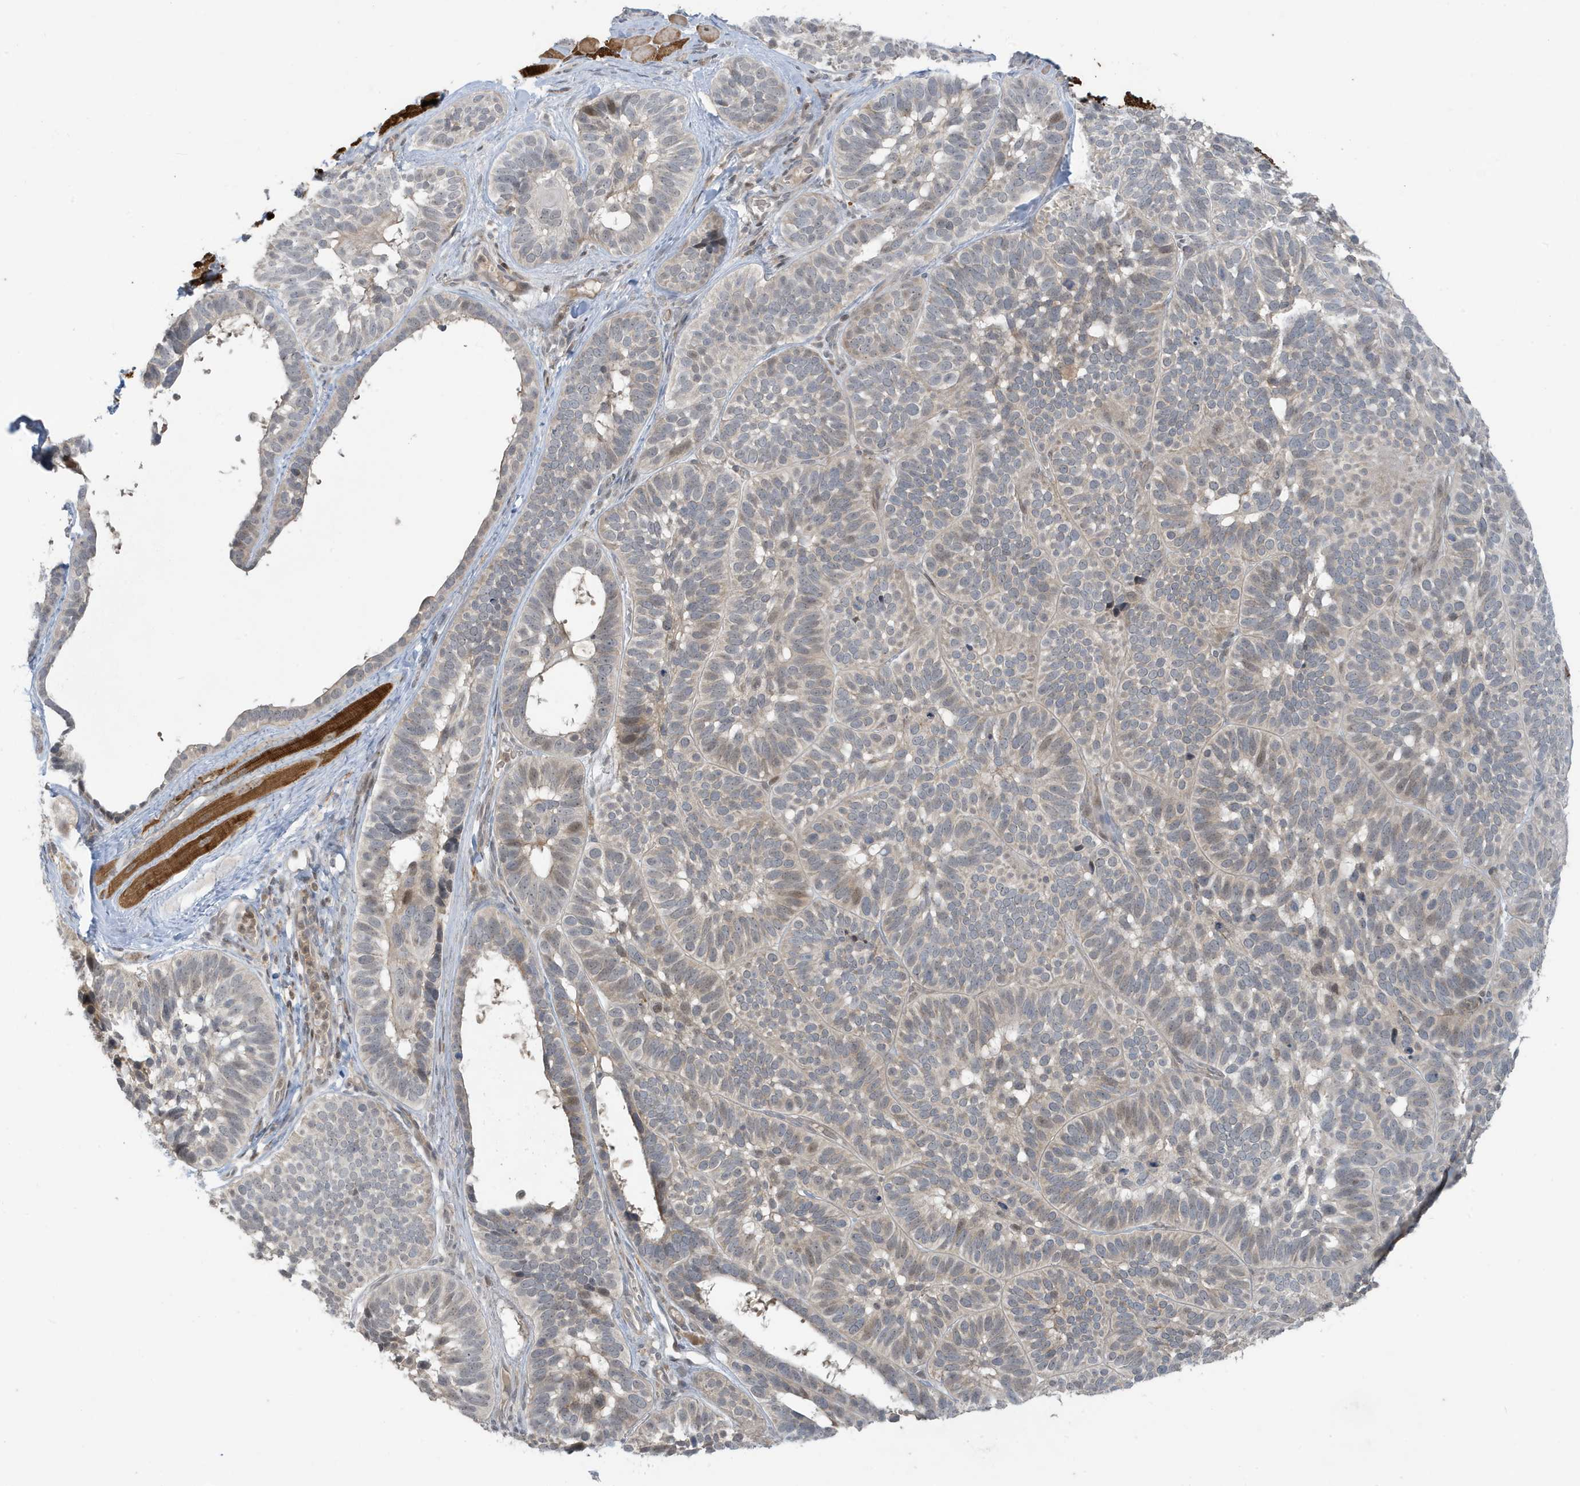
{"staining": {"intensity": "weak", "quantity": "25%-75%", "location": "cytoplasmic/membranous,nuclear"}, "tissue": "skin cancer", "cell_type": "Tumor cells", "image_type": "cancer", "snomed": [{"axis": "morphology", "description": "Basal cell carcinoma"}, {"axis": "topography", "description": "Skin"}], "caption": "Brown immunohistochemical staining in skin cancer reveals weak cytoplasmic/membranous and nuclear positivity in about 25%-75% of tumor cells.", "gene": "PRRT3", "patient": {"sex": "male", "age": 62}}